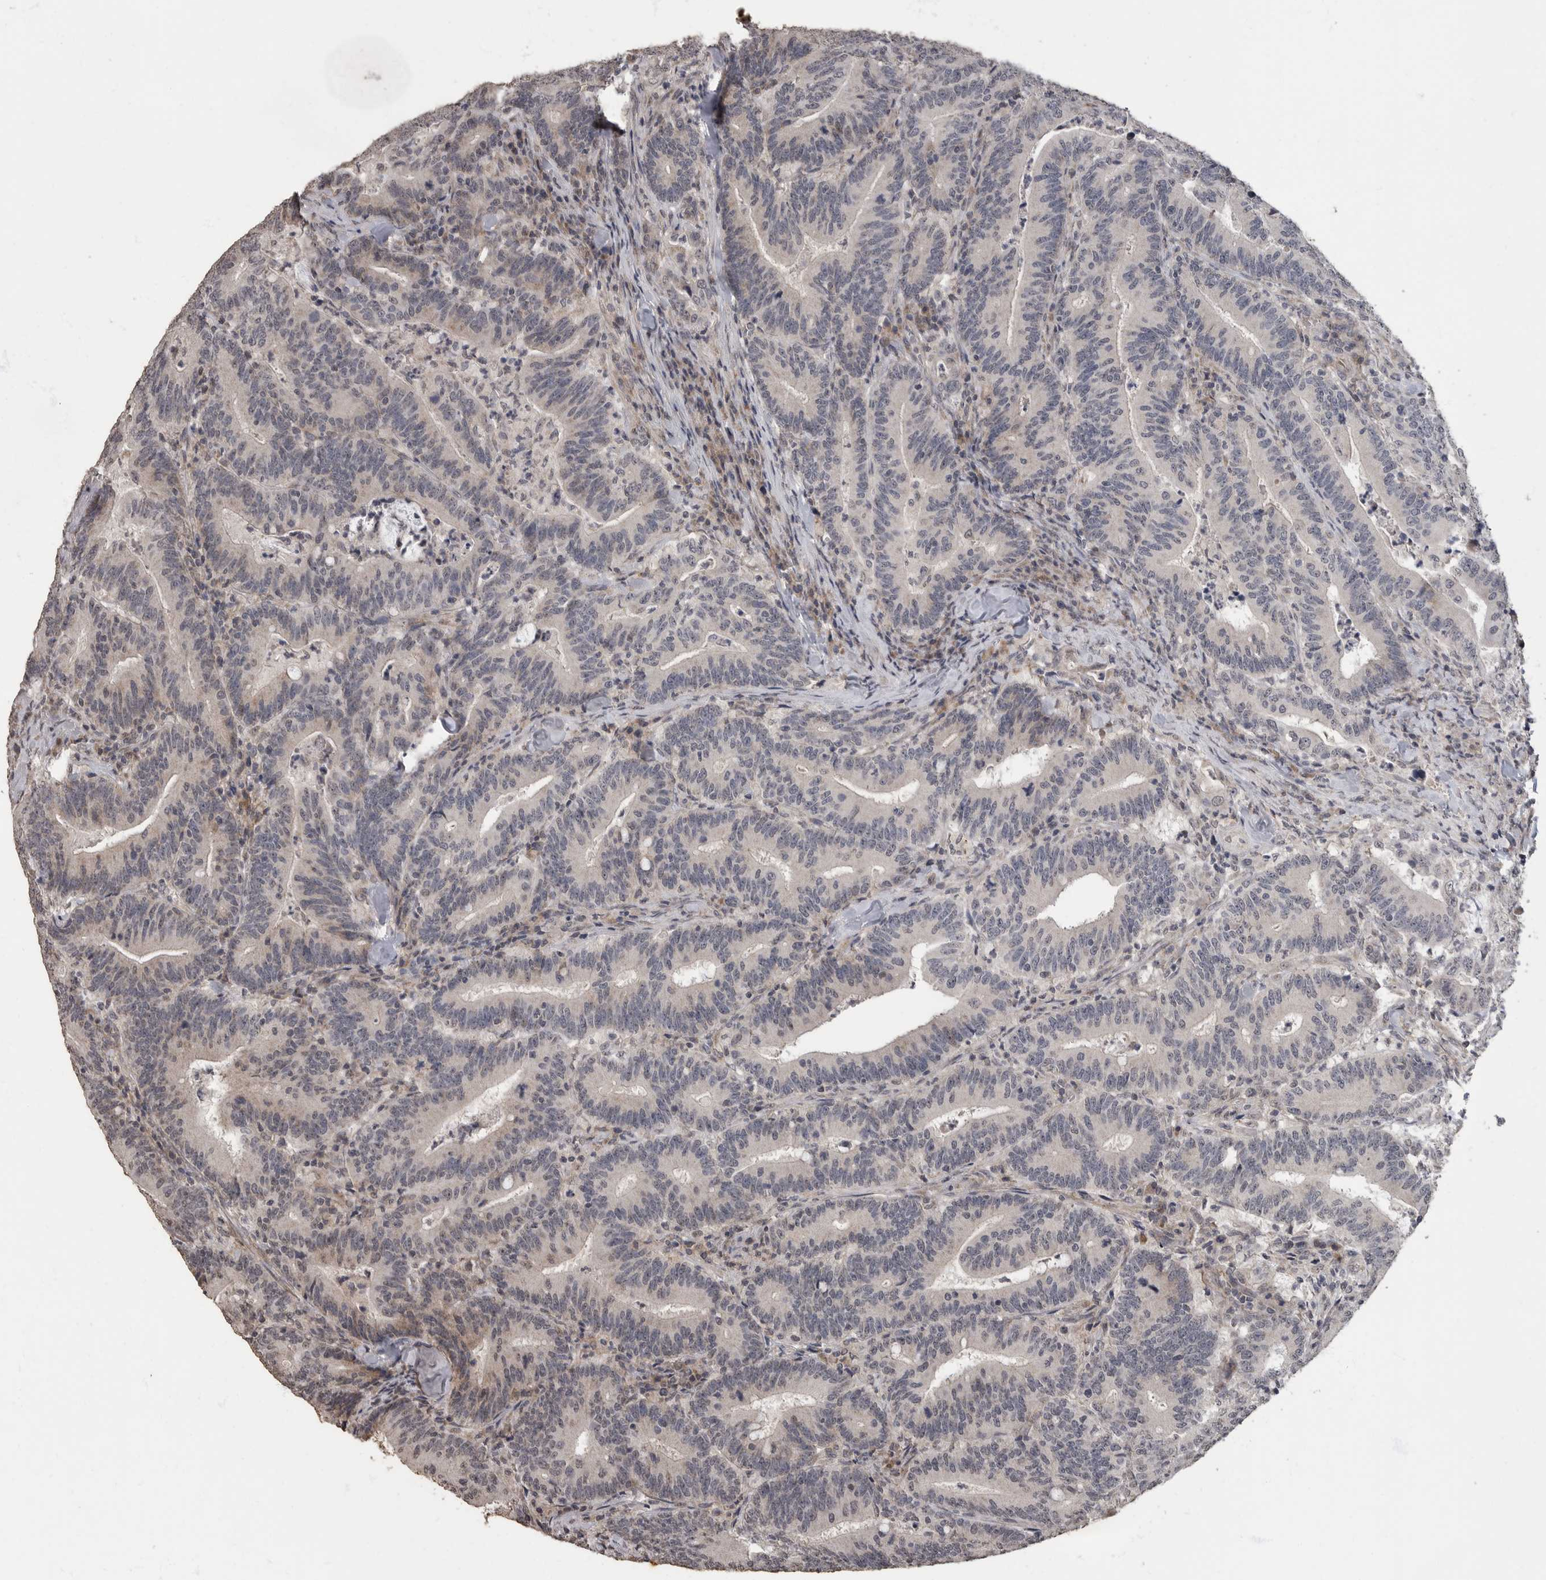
{"staining": {"intensity": "moderate", "quantity": "25%-75%", "location": "cytoplasmic/membranous"}, "tissue": "colorectal cancer", "cell_type": "Tumor cells", "image_type": "cancer", "snomed": [{"axis": "morphology", "description": "Adenocarcinoma, NOS"}, {"axis": "topography", "description": "Colon"}], "caption": "Immunohistochemical staining of colorectal cancer exhibits moderate cytoplasmic/membranous protein staining in approximately 25%-75% of tumor cells.", "gene": "MAFG", "patient": {"sex": "female", "age": 66}}